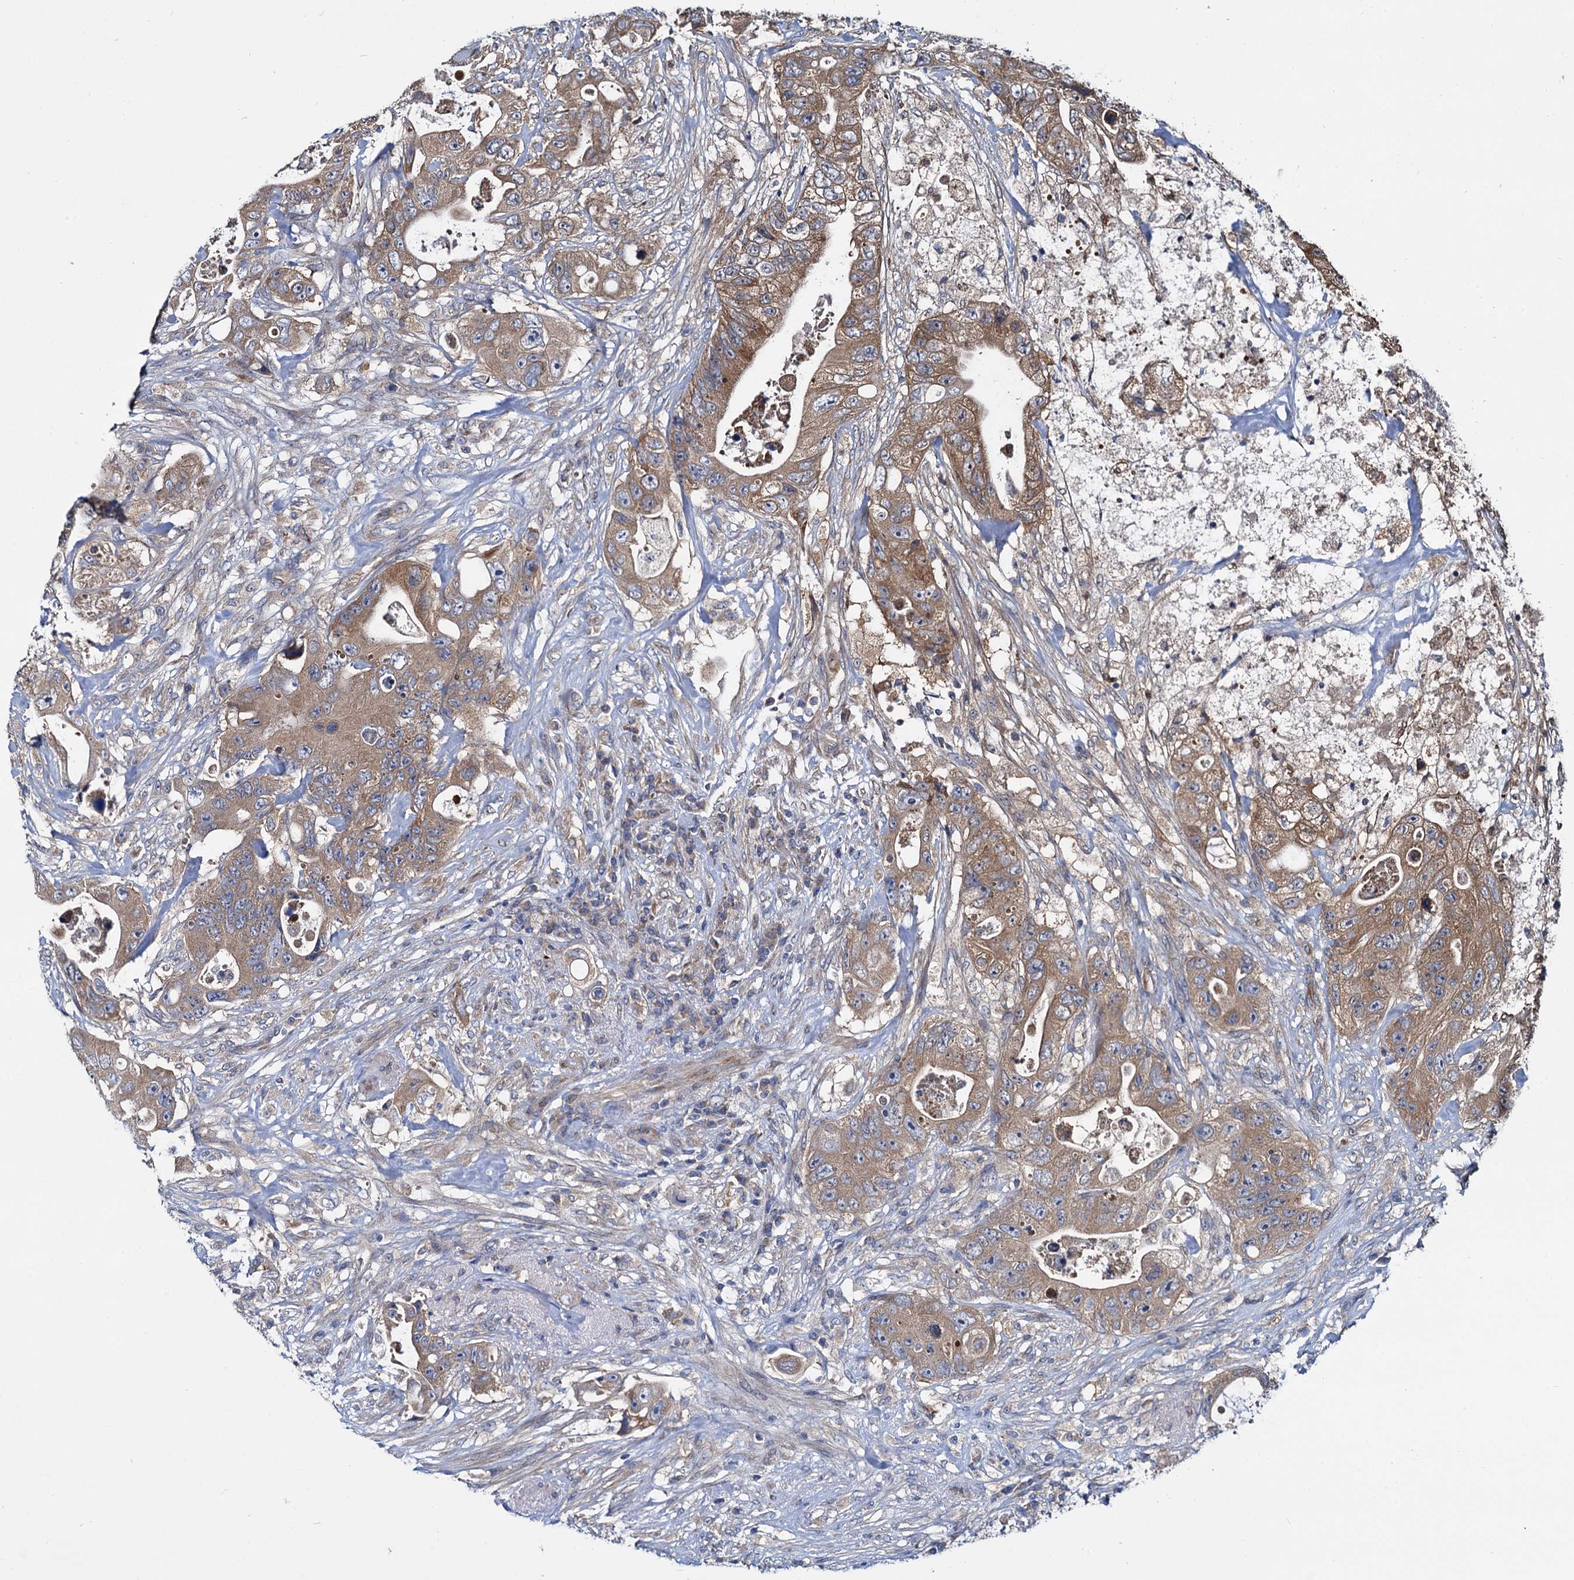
{"staining": {"intensity": "moderate", "quantity": ">75%", "location": "cytoplasmic/membranous"}, "tissue": "colorectal cancer", "cell_type": "Tumor cells", "image_type": "cancer", "snomed": [{"axis": "morphology", "description": "Adenocarcinoma, NOS"}, {"axis": "topography", "description": "Colon"}], "caption": "About >75% of tumor cells in colorectal cancer exhibit moderate cytoplasmic/membranous protein expression as visualized by brown immunohistochemical staining.", "gene": "CEP192", "patient": {"sex": "female", "age": 46}}